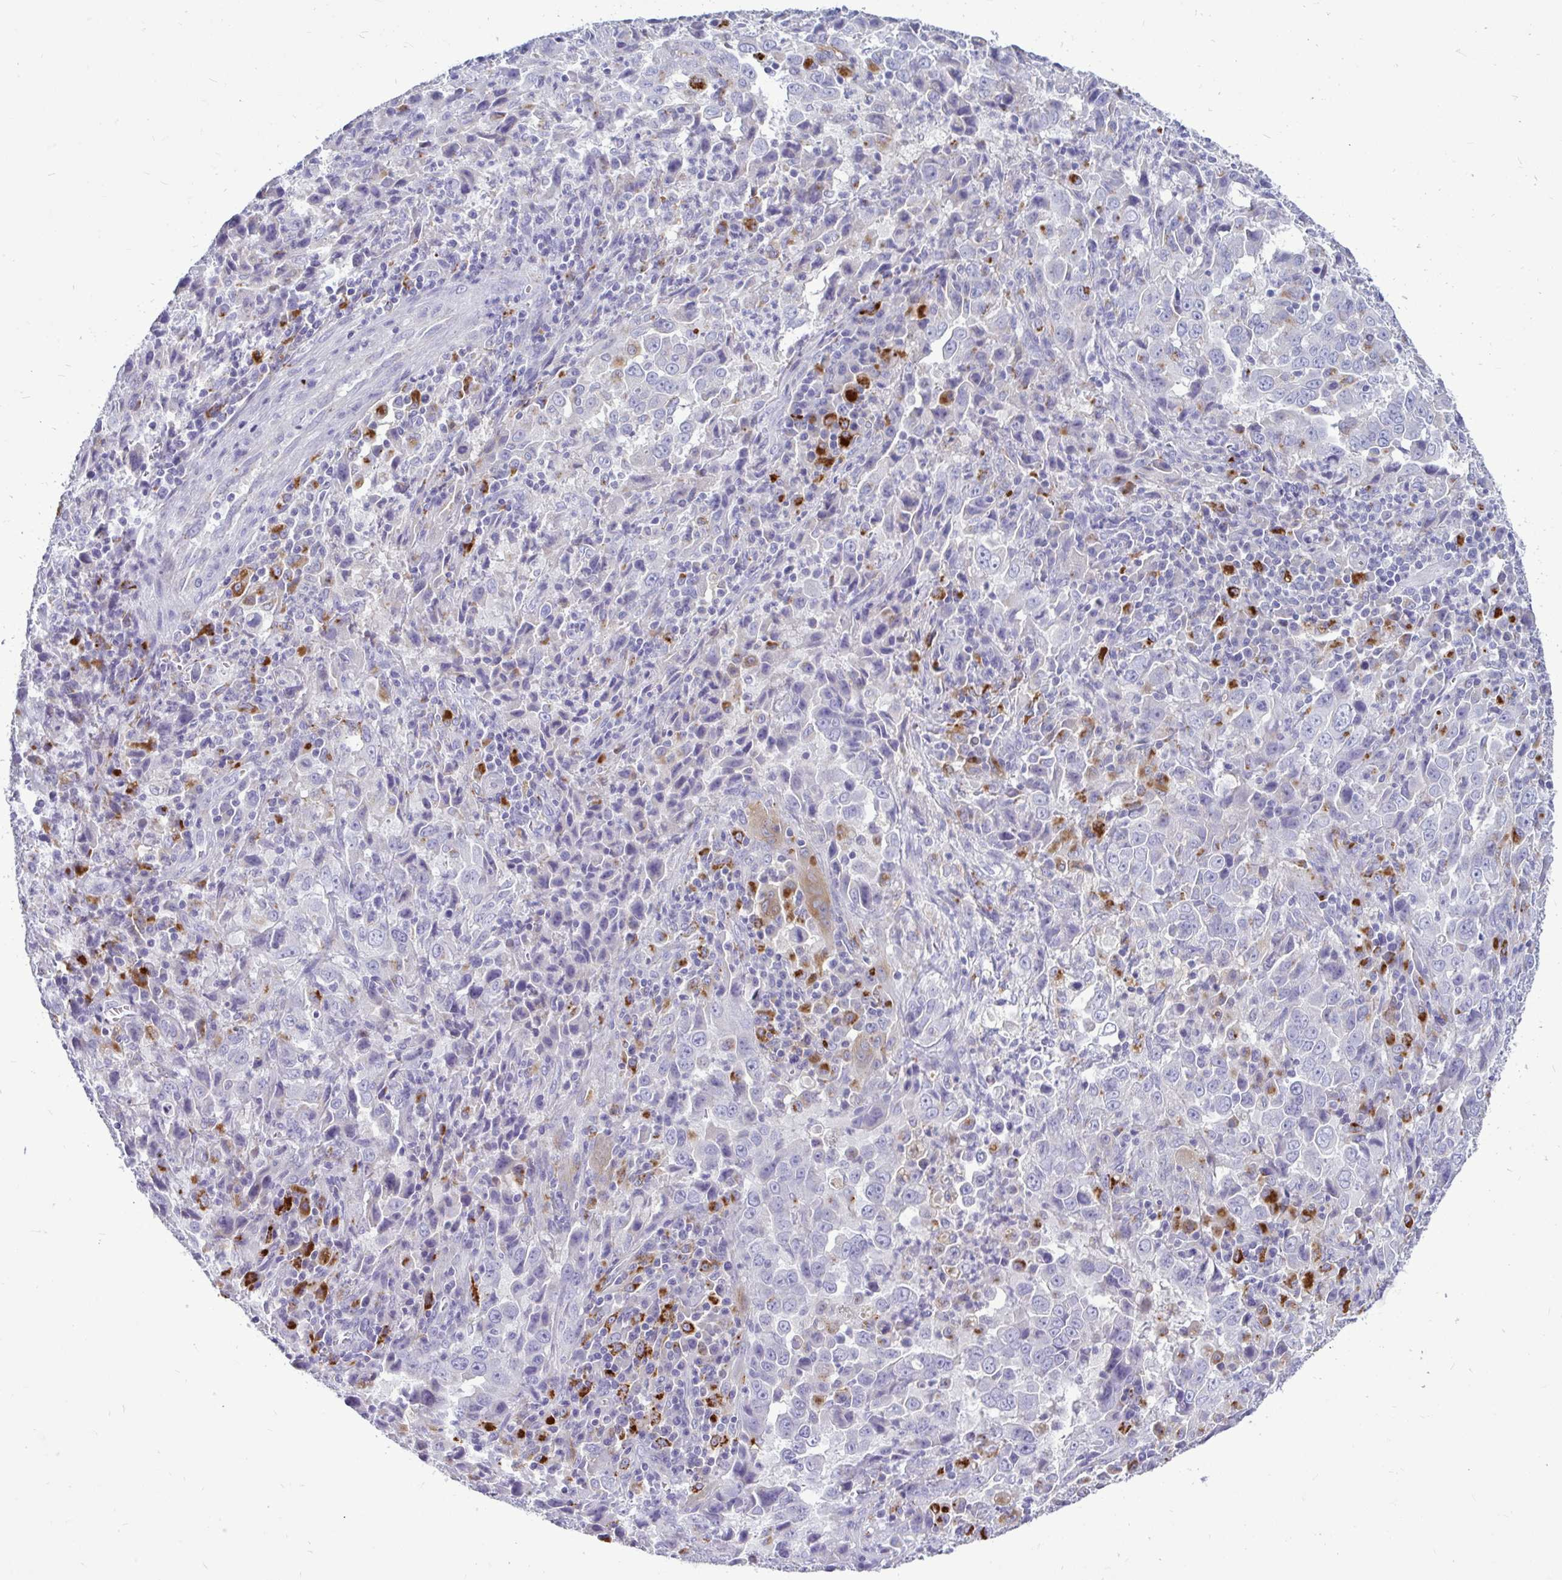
{"staining": {"intensity": "negative", "quantity": "none", "location": "none"}, "tissue": "lung cancer", "cell_type": "Tumor cells", "image_type": "cancer", "snomed": [{"axis": "morphology", "description": "Adenocarcinoma, NOS"}, {"axis": "topography", "description": "Lung"}], "caption": "Immunohistochemistry (IHC) image of human adenocarcinoma (lung) stained for a protein (brown), which exhibits no expression in tumor cells. Nuclei are stained in blue.", "gene": "CTSZ", "patient": {"sex": "male", "age": 67}}